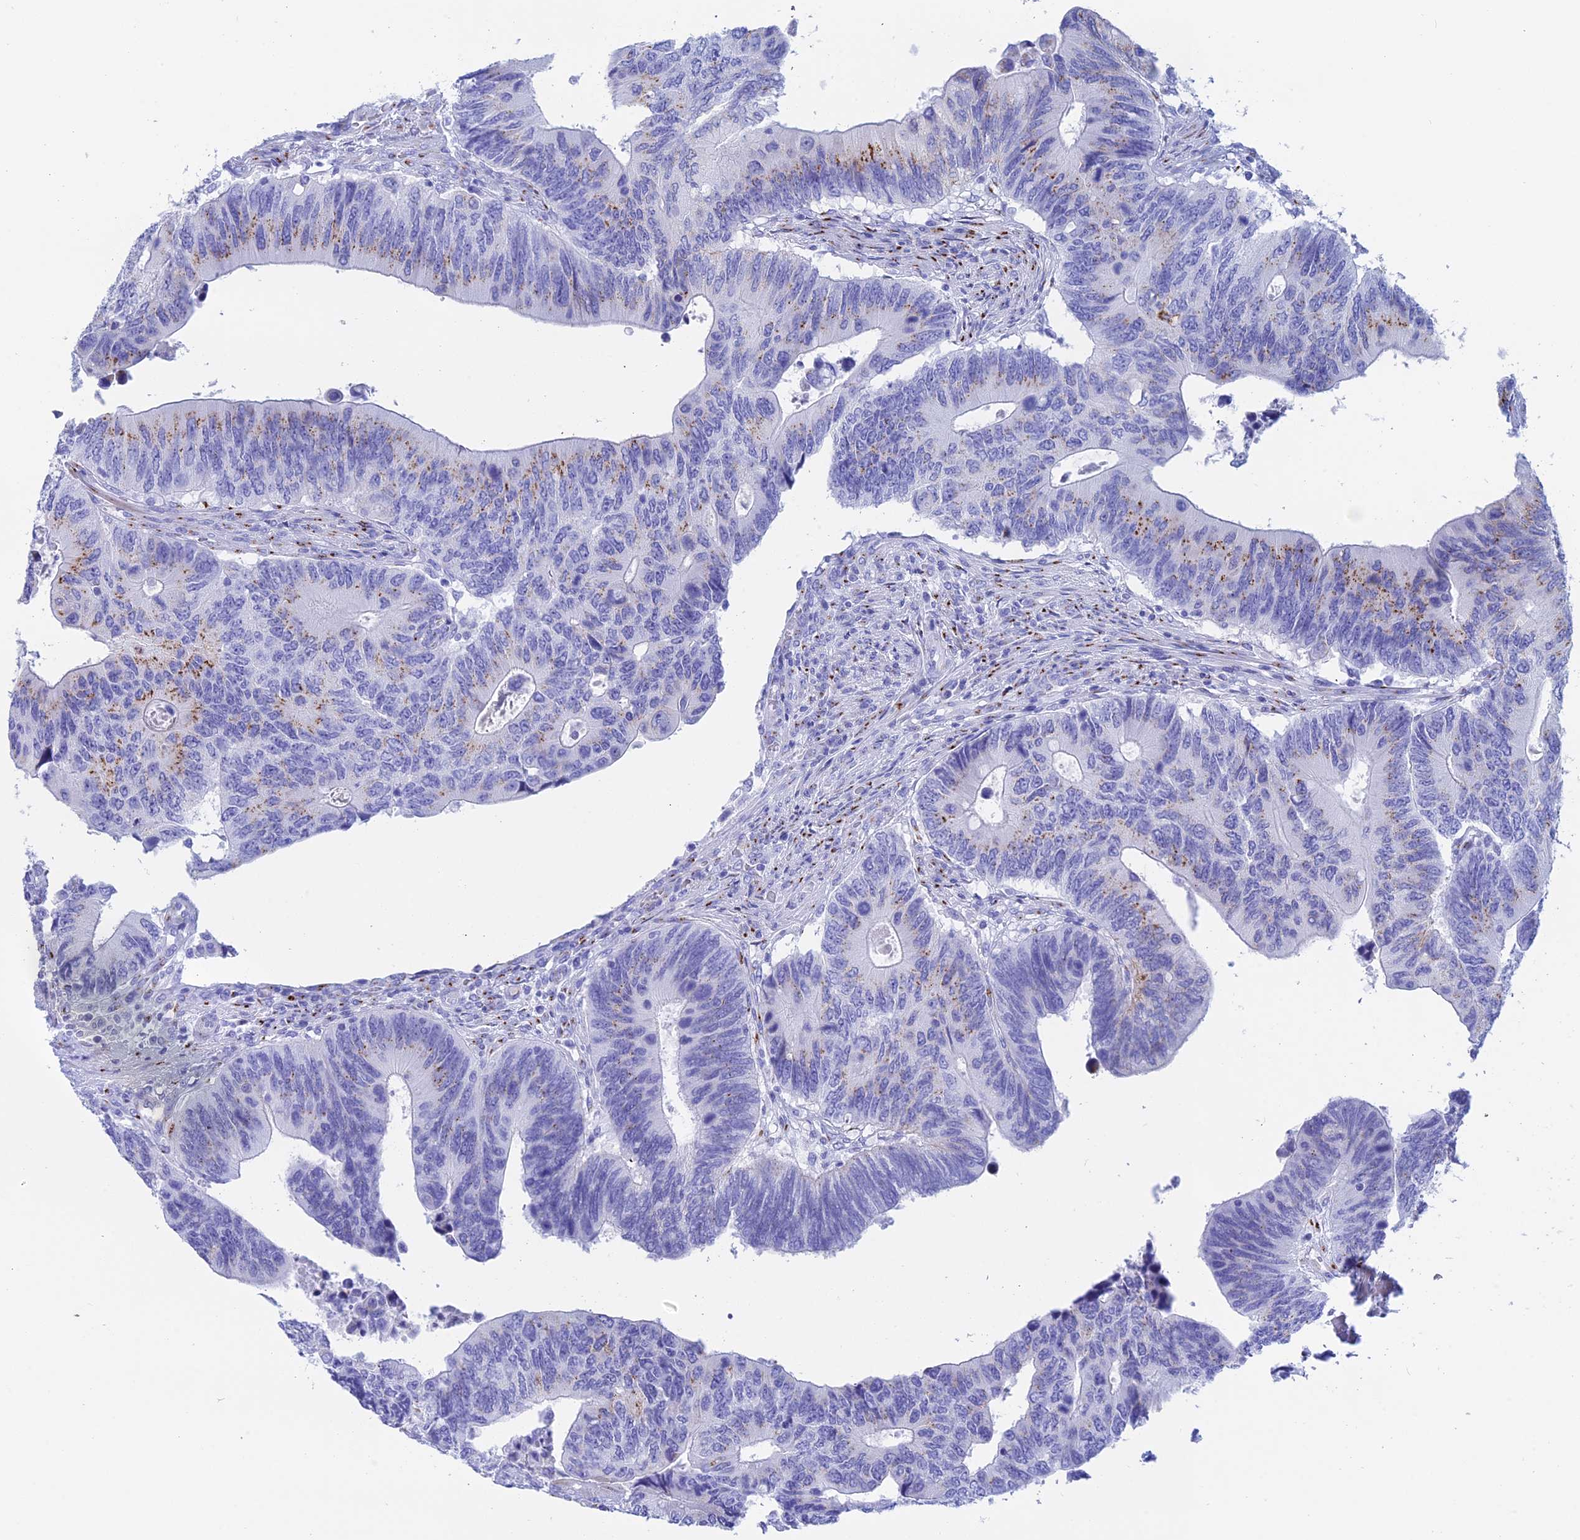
{"staining": {"intensity": "moderate", "quantity": "<25%", "location": "cytoplasmic/membranous"}, "tissue": "colorectal cancer", "cell_type": "Tumor cells", "image_type": "cancer", "snomed": [{"axis": "morphology", "description": "Adenocarcinoma, NOS"}, {"axis": "topography", "description": "Colon"}], "caption": "Tumor cells show low levels of moderate cytoplasmic/membranous expression in about <25% of cells in colorectal adenocarcinoma.", "gene": "ERICH4", "patient": {"sex": "male", "age": 87}}